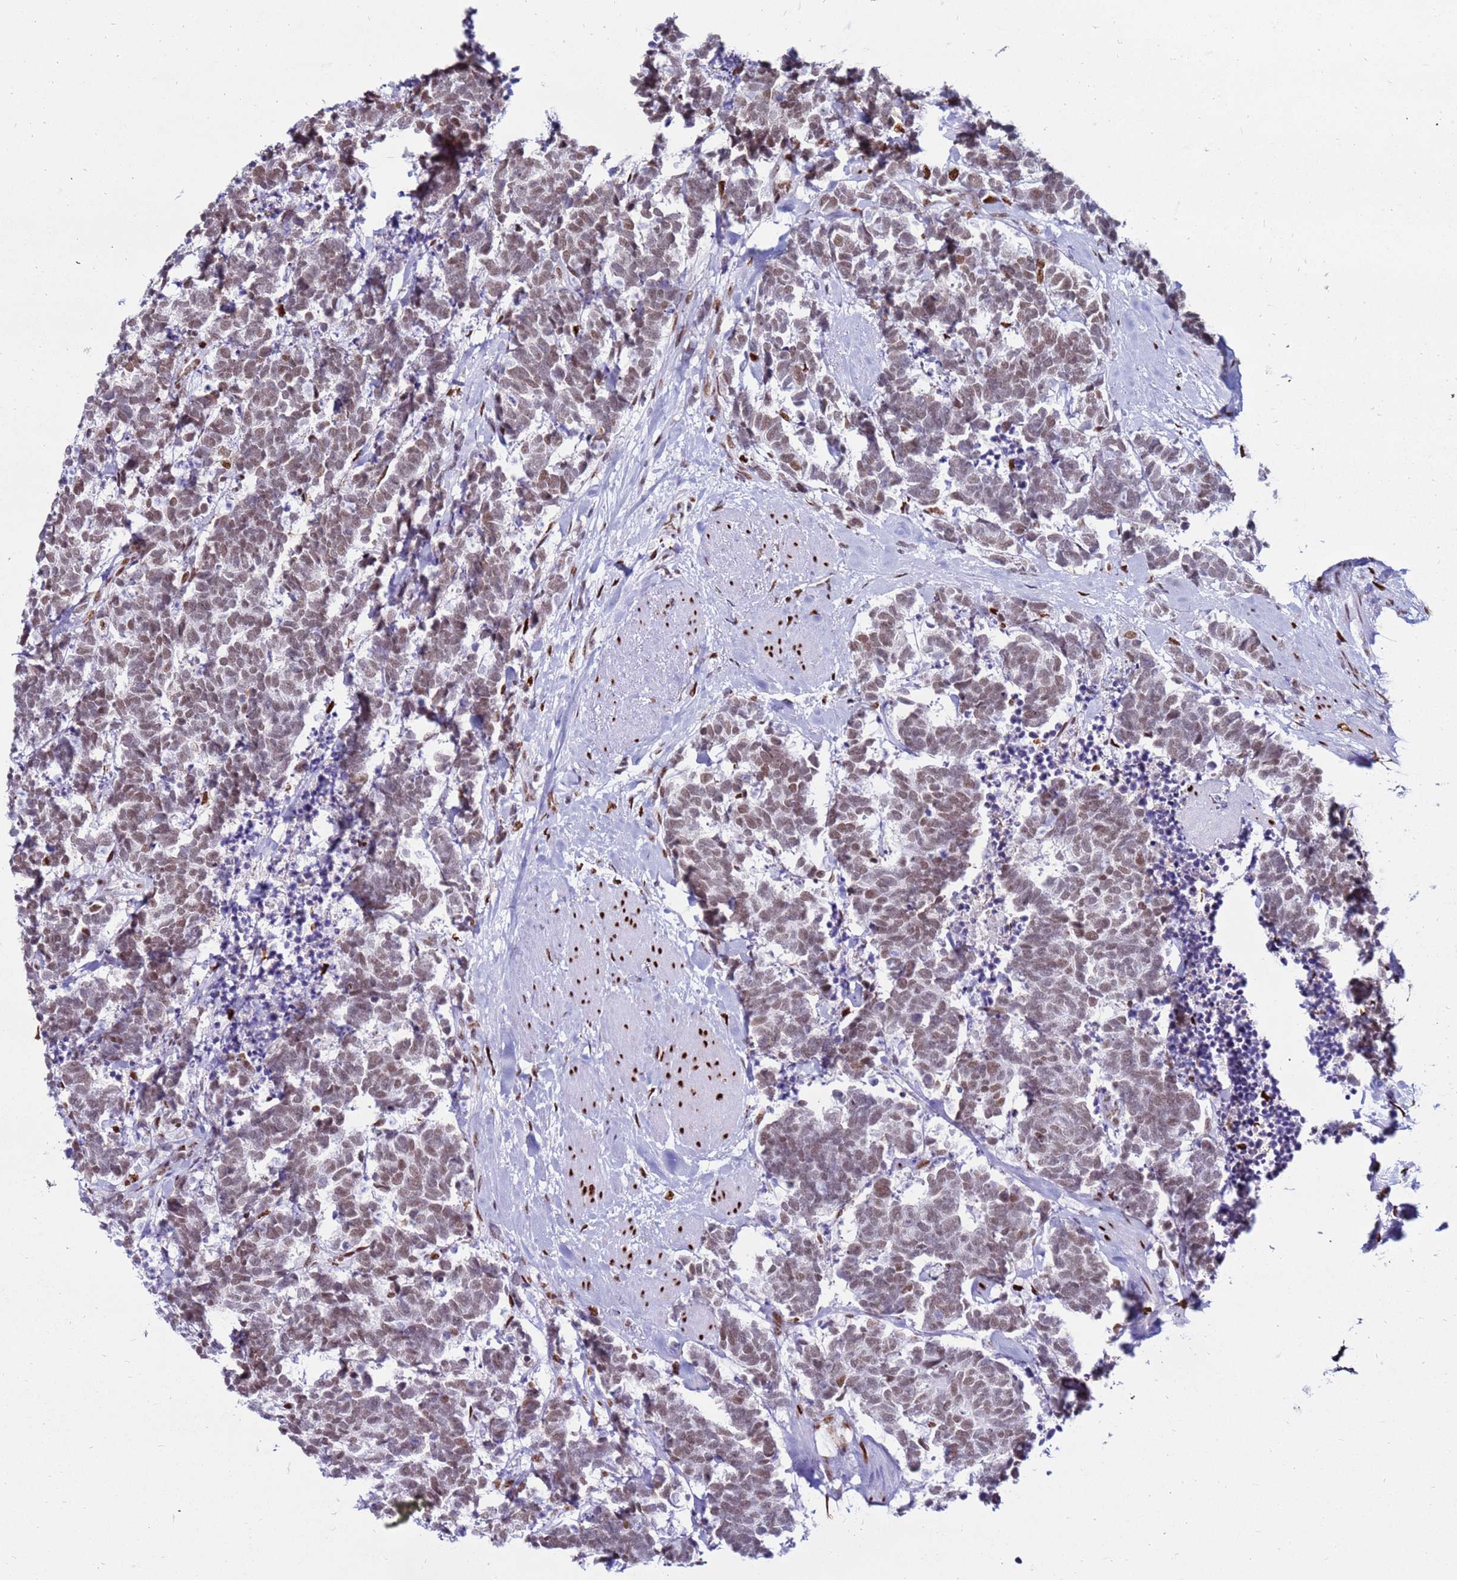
{"staining": {"intensity": "moderate", "quantity": "25%-75%", "location": "nuclear"}, "tissue": "carcinoid", "cell_type": "Tumor cells", "image_type": "cancer", "snomed": [{"axis": "morphology", "description": "Carcinoma, NOS"}, {"axis": "morphology", "description": "Carcinoid, malignant, NOS"}, {"axis": "topography", "description": "Prostate"}], "caption": "Immunohistochemical staining of human malignant carcinoid demonstrates medium levels of moderate nuclear protein staining in about 25%-75% of tumor cells.", "gene": "KPNA4", "patient": {"sex": "male", "age": 57}}